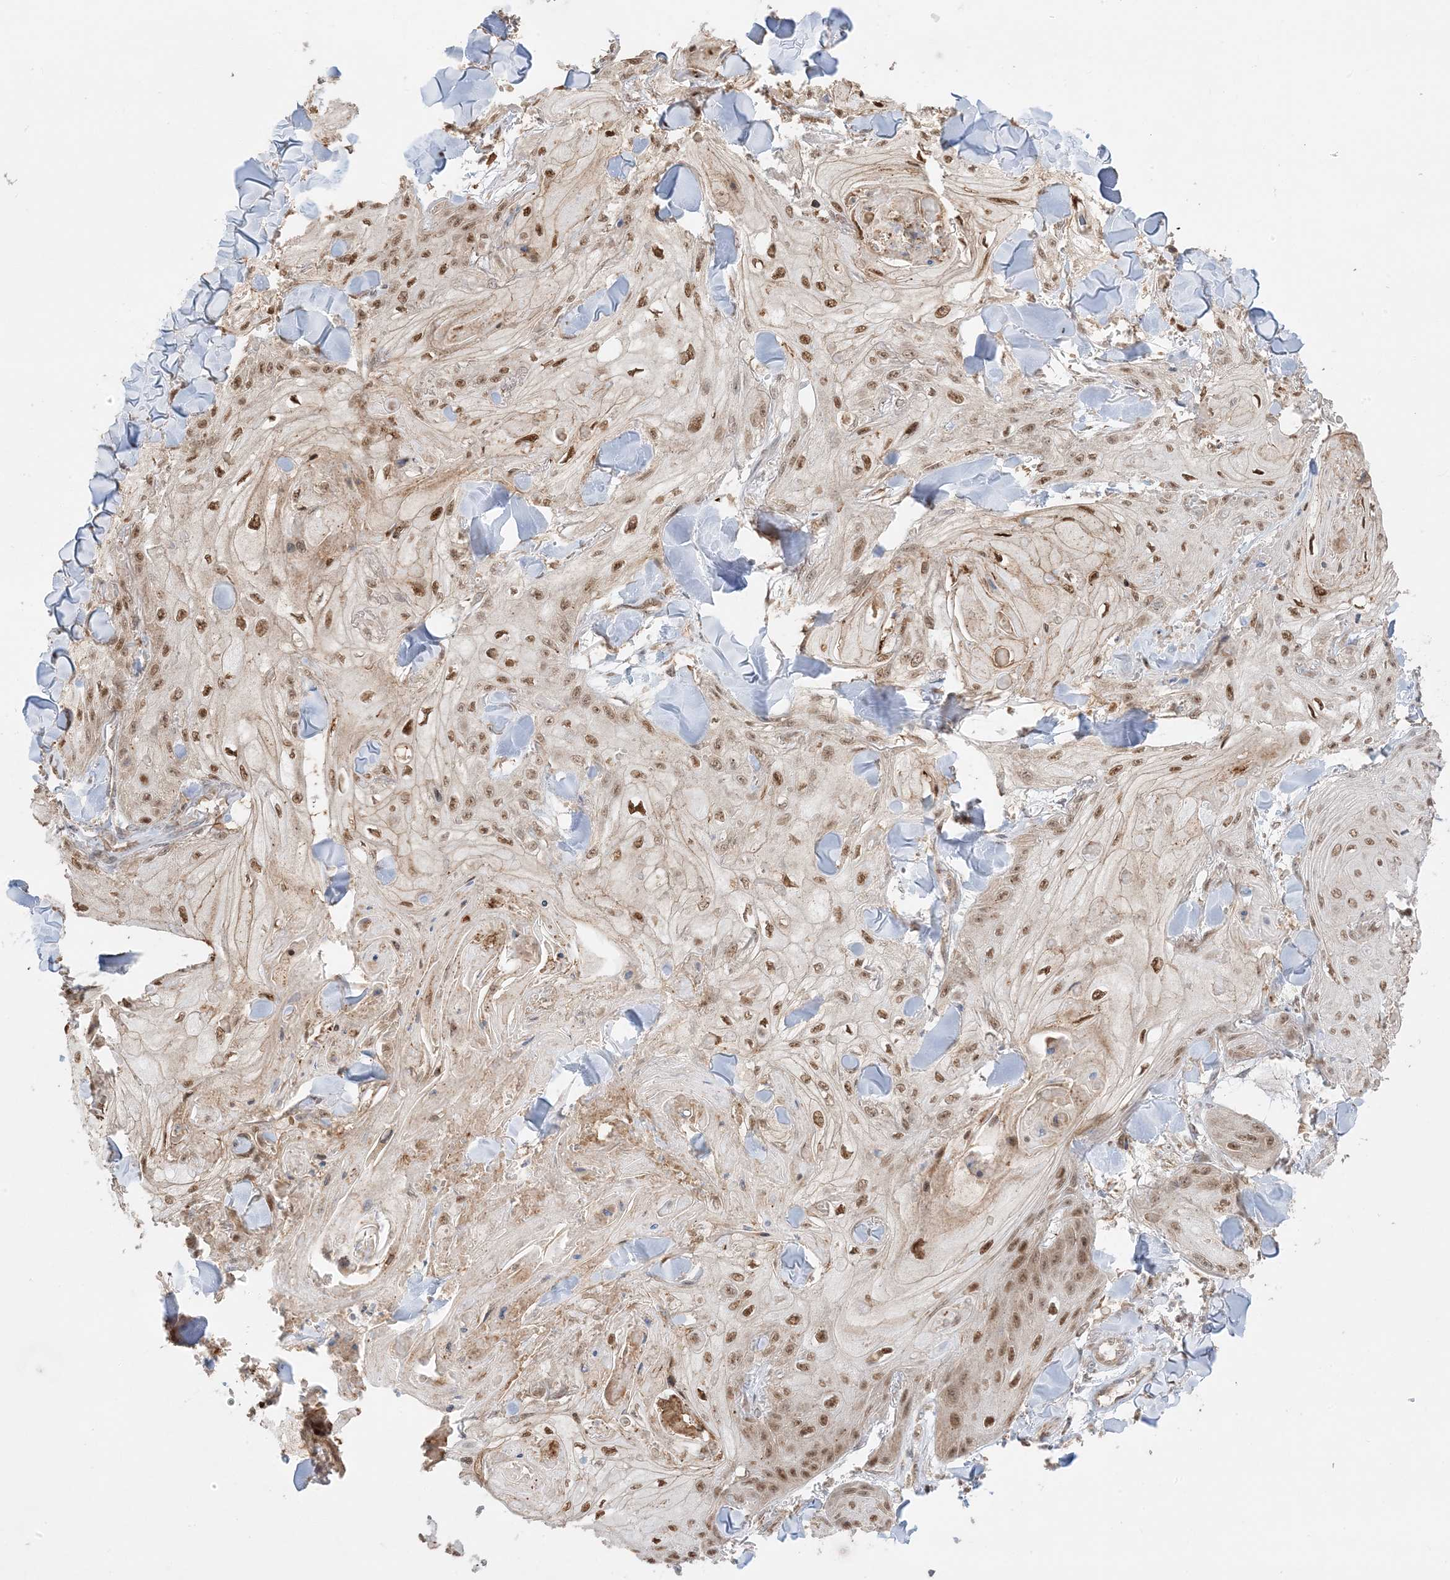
{"staining": {"intensity": "moderate", "quantity": ">75%", "location": "nuclear"}, "tissue": "skin cancer", "cell_type": "Tumor cells", "image_type": "cancer", "snomed": [{"axis": "morphology", "description": "Squamous cell carcinoma, NOS"}, {"axis": "topography", "description": "Skin"}], "caption": "Brown immunohistochemical staining in skin squamous cell carcinoma displays moderate nuclear expression in approximately >75% of tumor cells. (Stains: DAB (3,3'-diaminobenzidine) in brown, nuclei in blue, Microscopy: brightfield microscopy at high magnification).", "gene": "ZBTB41", "patient": {"sex": "male", "age": 74}}